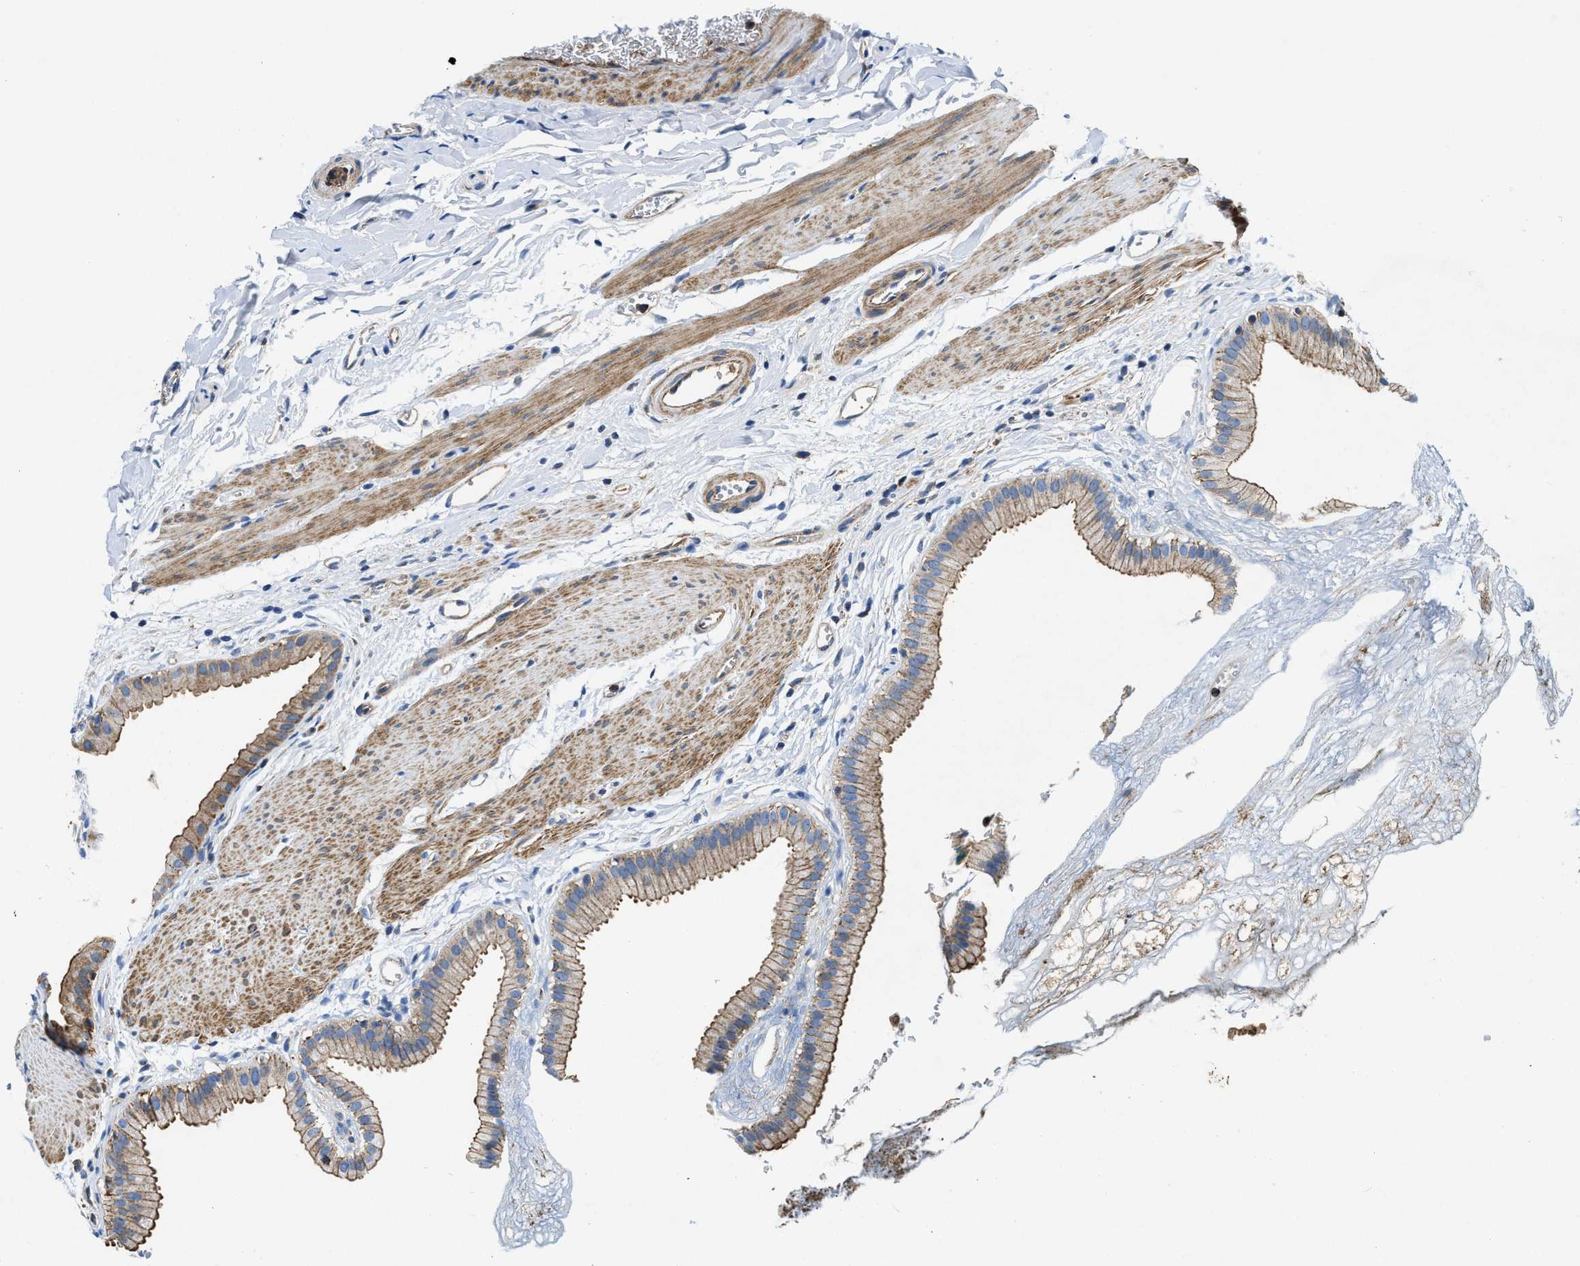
{"staining": {"intensity": "moderate", "quantity": ">75%", "location": "cytoplasmic/membranous"}, "tissue": "gallbladder", "cell_type": "Glandular cells", "image_type": "normal", "snomed": [{"axis": "morphology", "description": "Normal tissue, NOS"}, {"axis": "topography", "description": "Gallbladder"}], "caption": "Moderate cytoplasmic/membranous expression for a protein is present in about >75% of glandular cells of unremarkable gallbladder using immunohistochemistry (IHC).", "gene": "ATP6V0D1", "patient": {"sex": "female", "age": 64}}